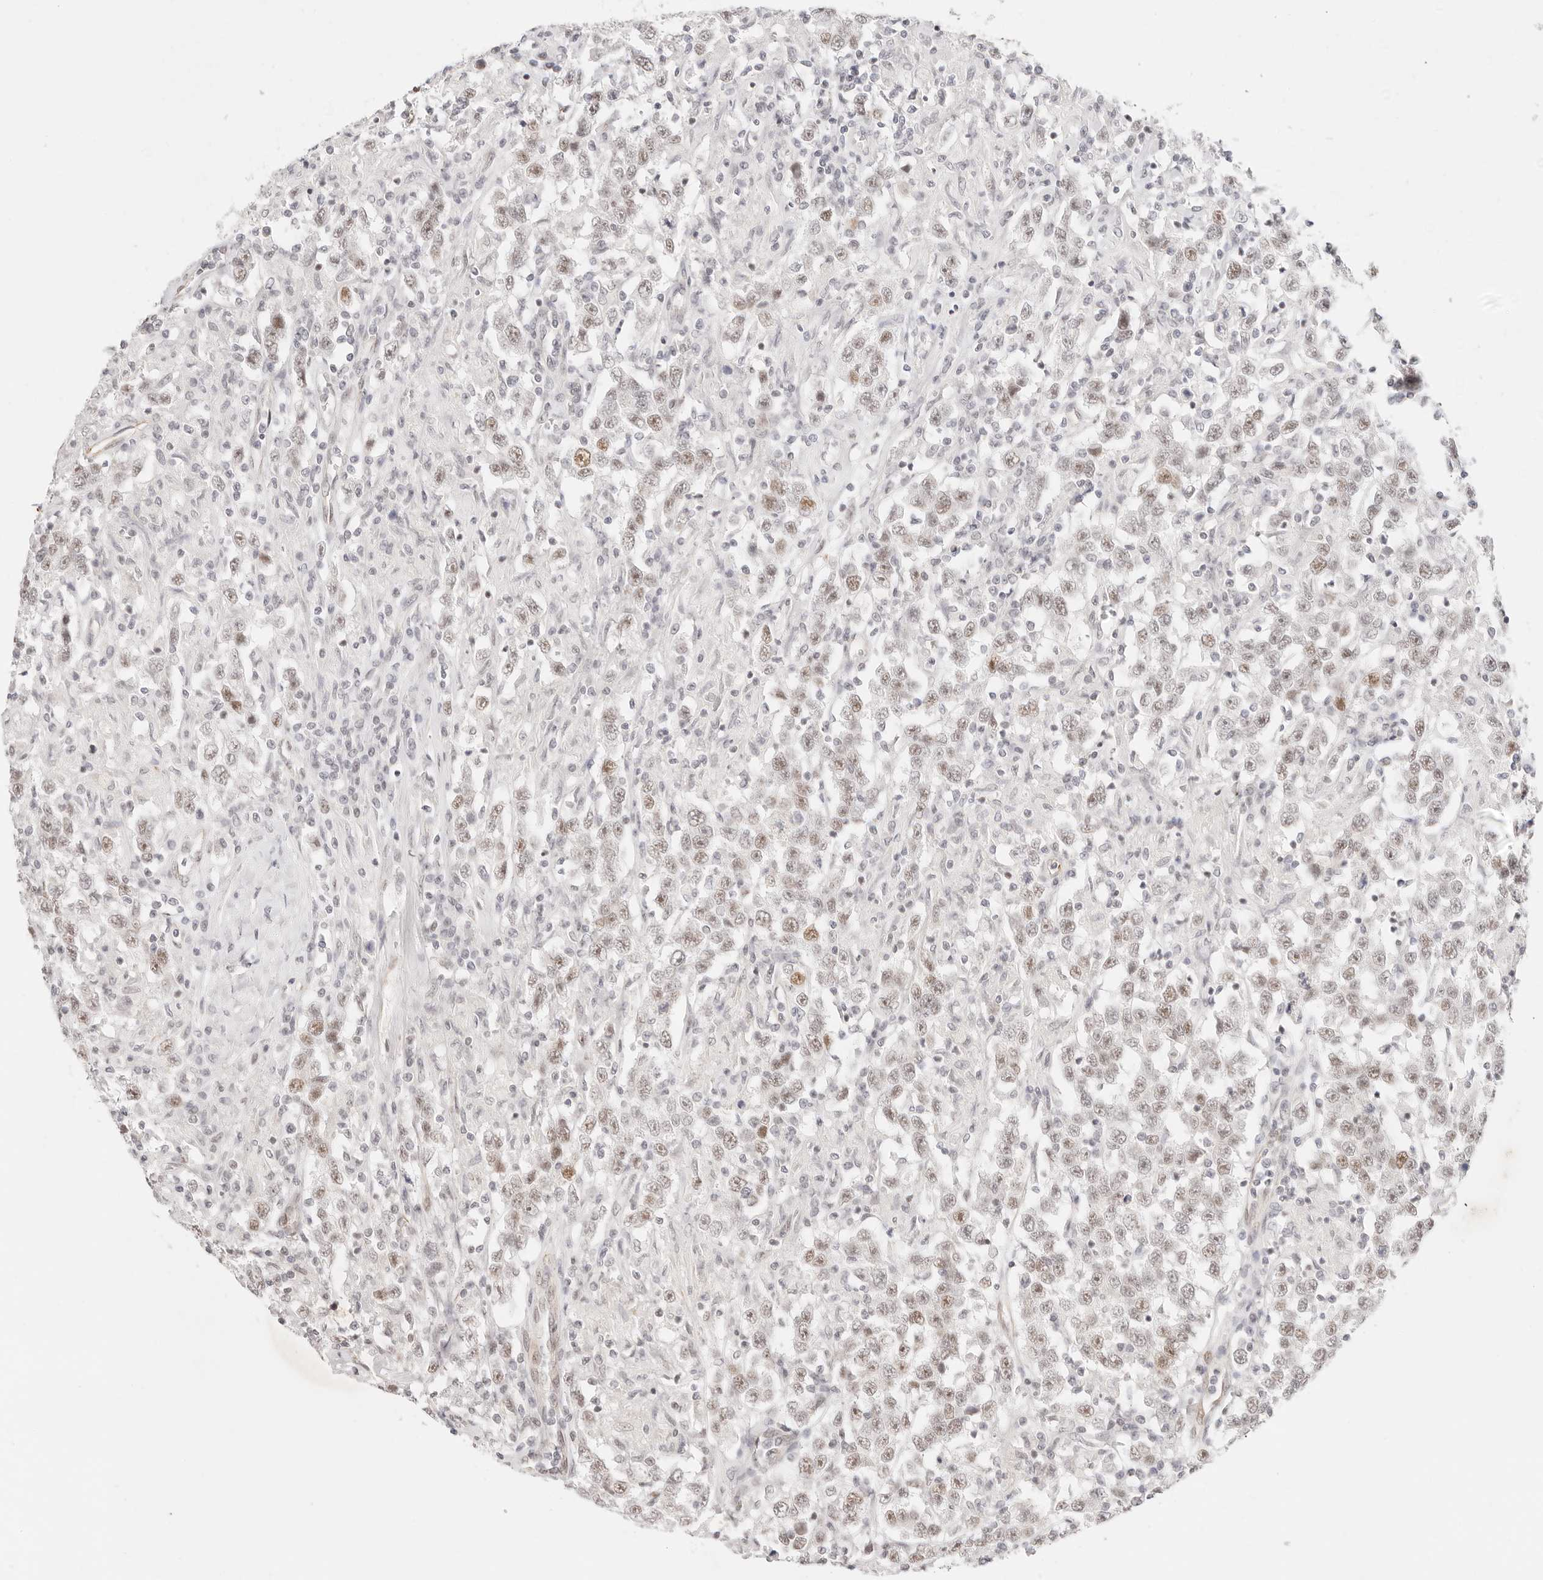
{"staining": {"intensity": "weak", "quantity": "25%-75%", "location": "nuclear"}, "tissue": "testis cancer", "cell_type": "Tumor cells", "image_type": "cancer", "snomed": [{"axis": "morphology", "description": "Seminoma, NOS"}, {"axis": "topography", "description": "Testis"}], "caption": "Protein expression analysis of human seminoma (testis) reveals weak nuclear positivity in approximately 25%-75% of tumor cells.", "gene": "ZC3H11A", "patient": {"sex": "male", "age": 41}}